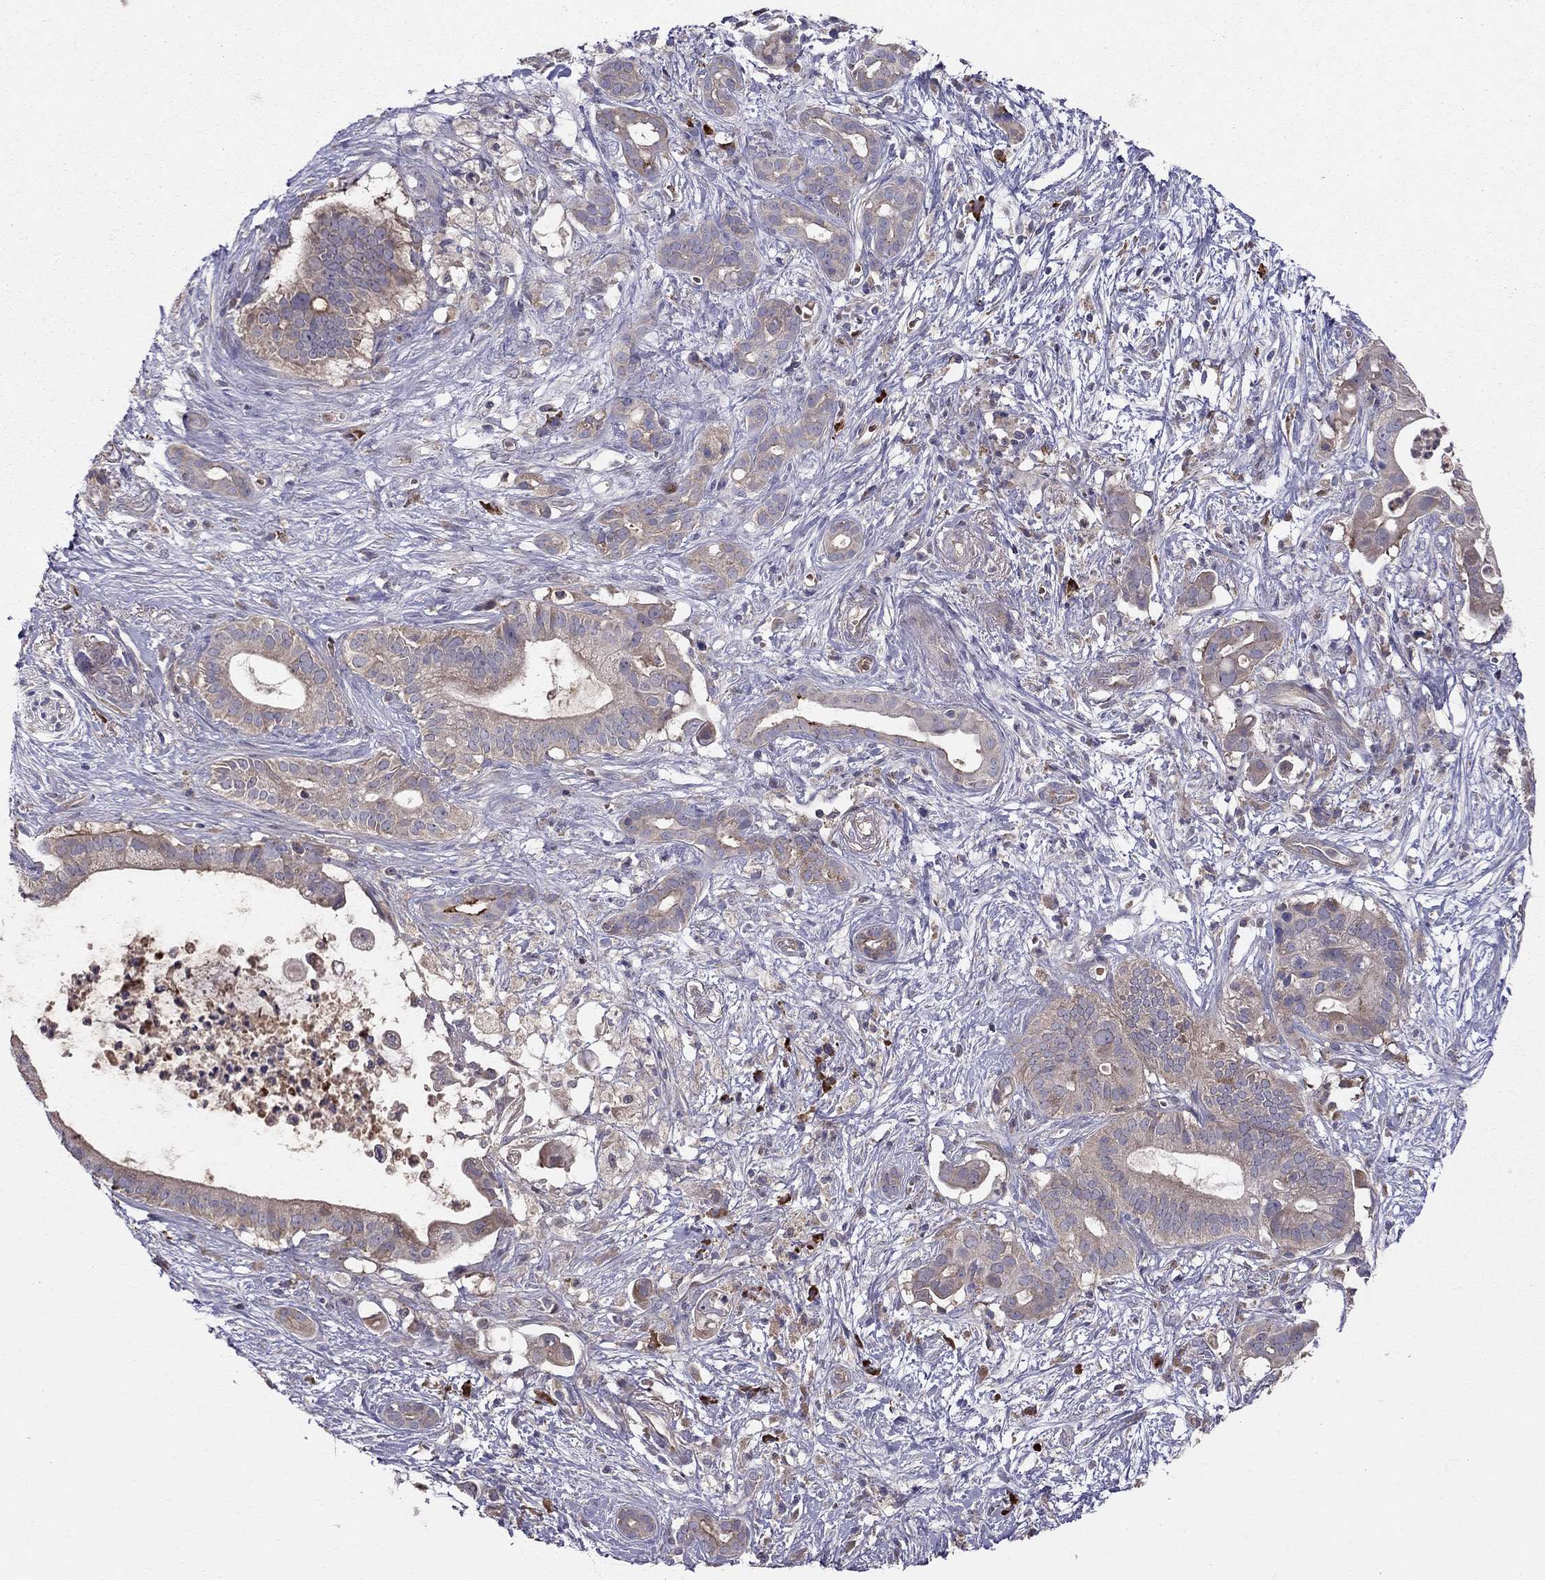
{"staining": {"intensity": "strong", "quantity": "<25%", "location": "cytoplasmic/membranous"}, "tissue": "pancreatic cancer", "cell_type": "Tumor cells", "image_type": "cancer", "snomed": [{"axis": "morphology", "description": "Adenocarcinoma, NOS"}, {"axis": "topography", "description": "Pancreas"}], "caption": "A photomicrograph showing strong cytoplasmic/membranous staining in about <25% of tumor cells in pancreatic cancer, as visualized by brown immunohistochemical staining.", "gene": "PIK3CG", "patient": {"sex": "male", "age": 61}}